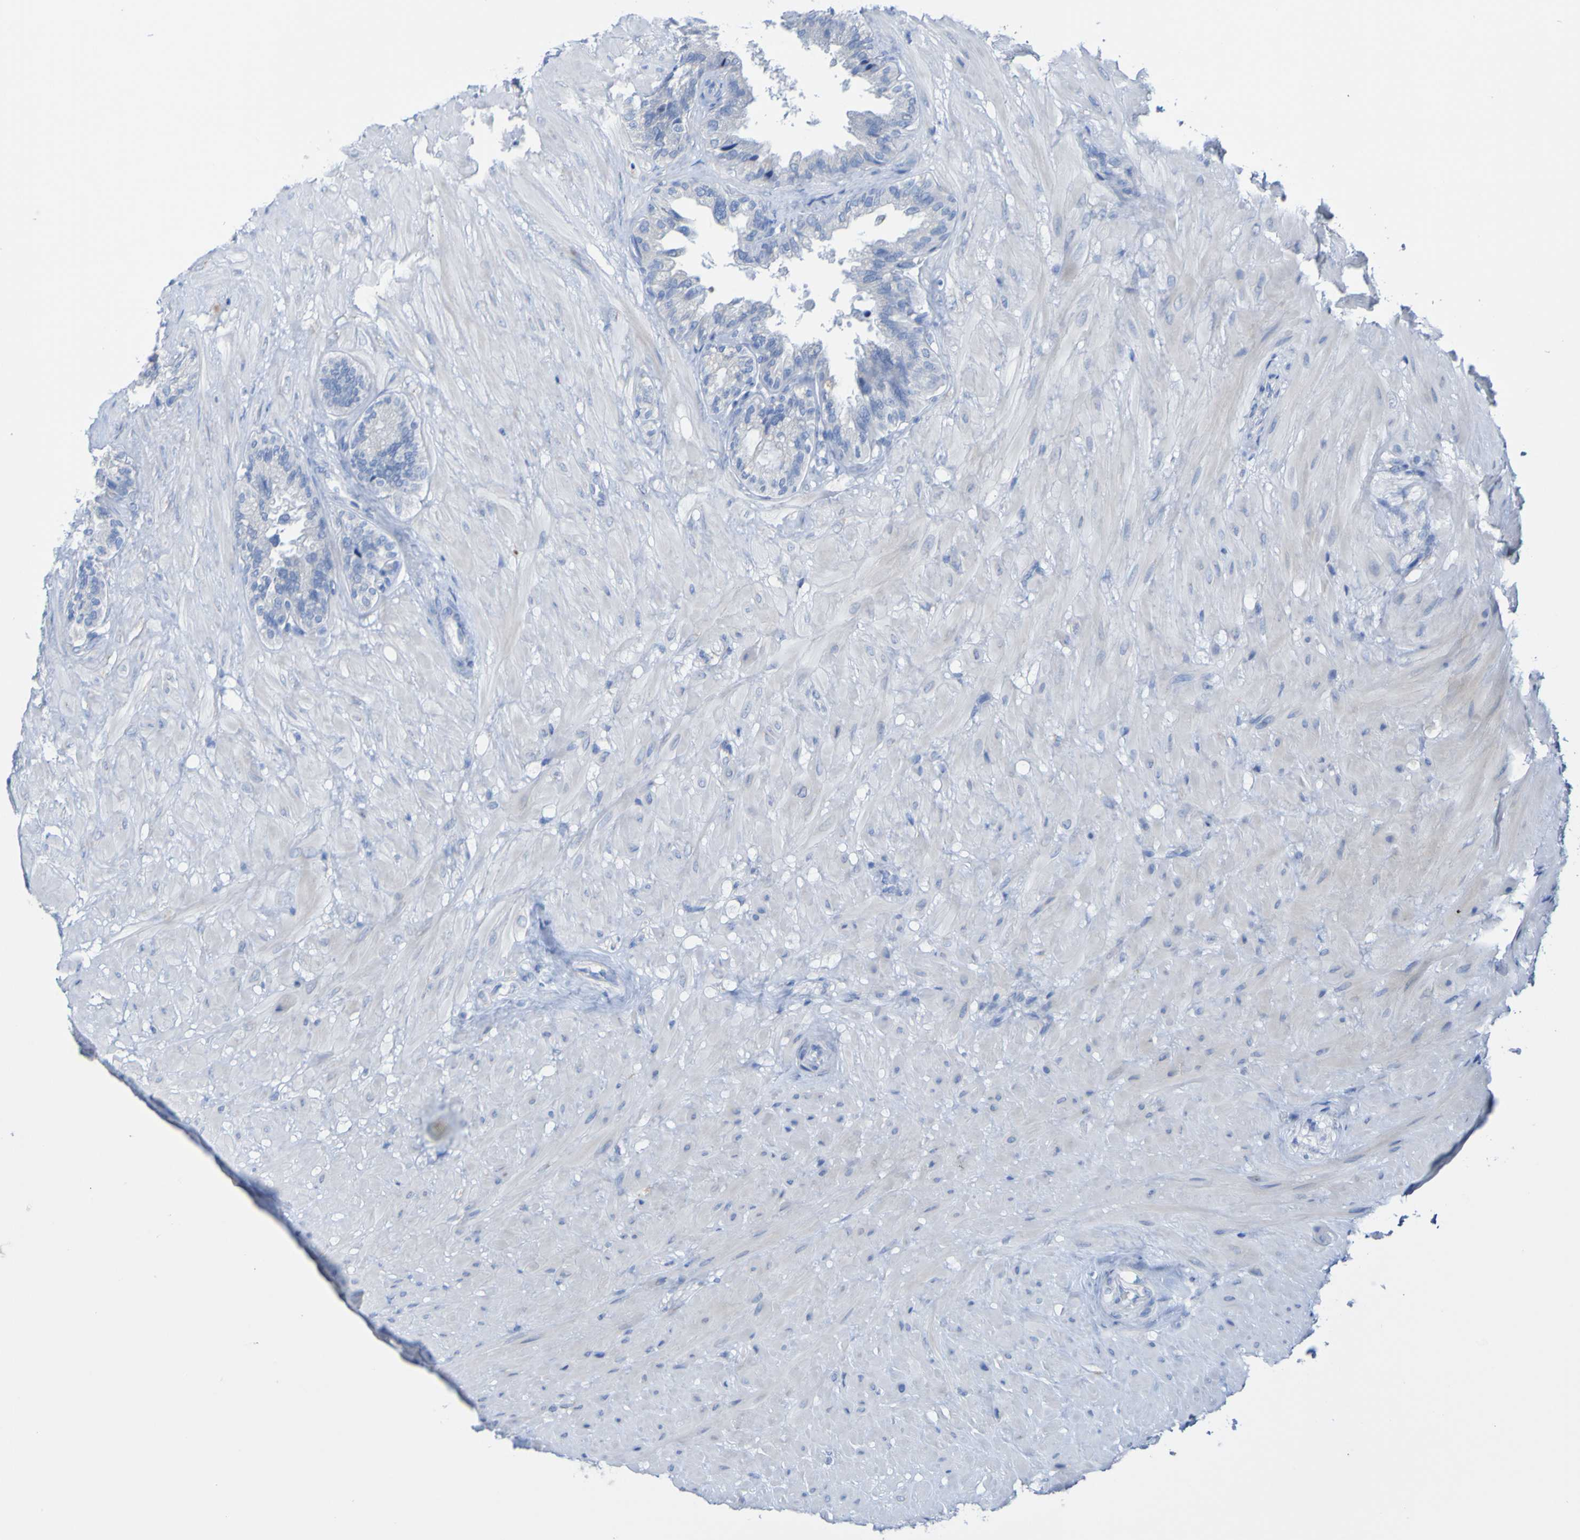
{"staining": {"intensity": "negative", "quantity": "none", "location": "none"}, "tissue": "seminal vesicle", "cell_type": "Glandular cells", "image_type": "normal", "snomed": [{"axis": "morphology", "description": "Normal tissue, NOS"}, {"axis": "topography", "description": "Seminal veicle"}], "caption": "A high-resolution image shows immunohistochemistry staining of benign seminal vesicle, which demonstrates no significant positivity in glandular cells. (Immunohistochemistry, brightfield microscopy, high magnification).", "gene": "ACMSD", "patient": {"sex": "male", "age": 46}}